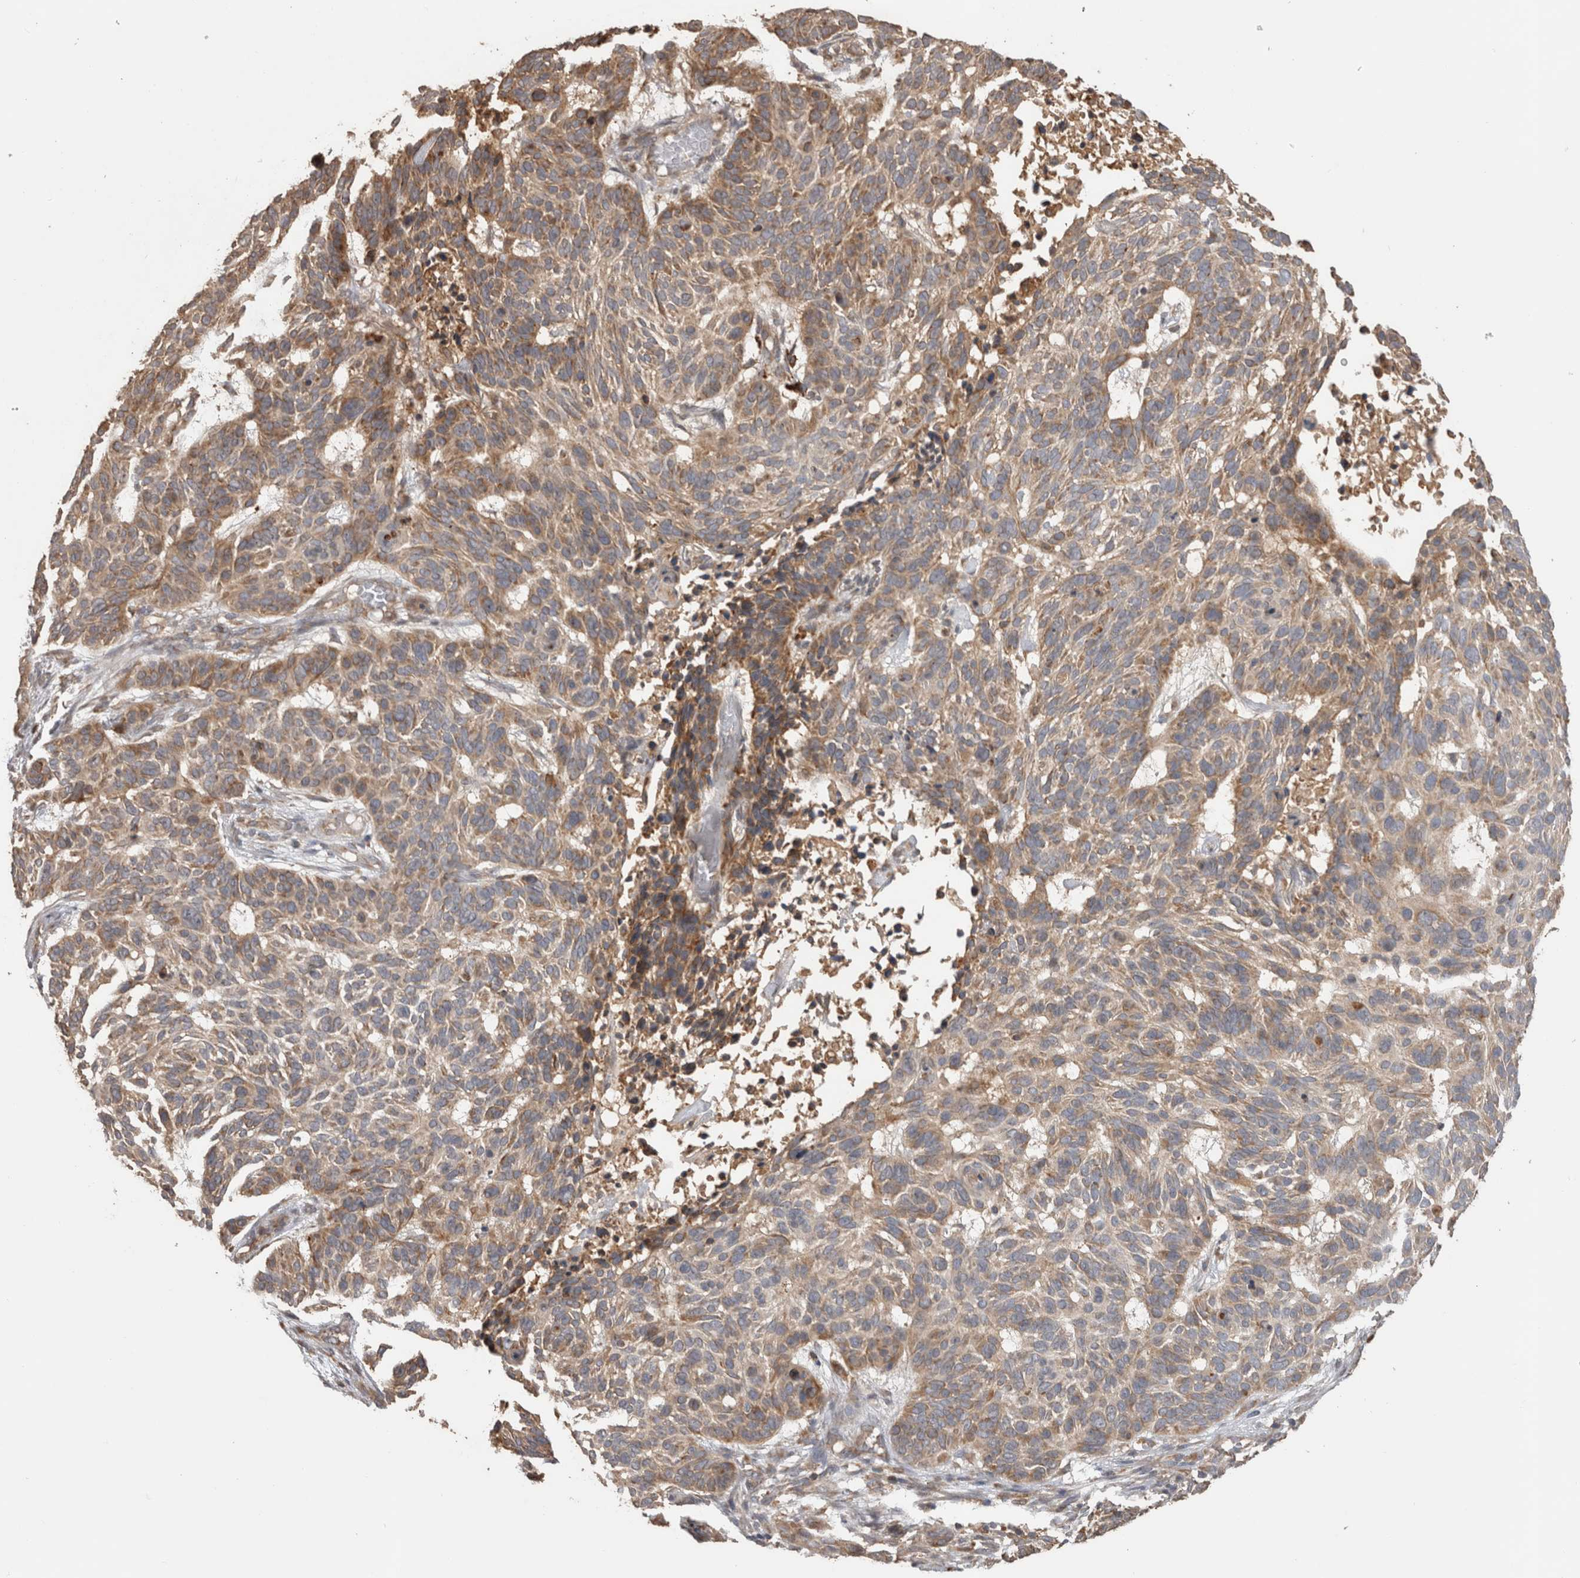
{"staining": {"intensity": "weak", "quantity": ">75%", "location": "cytoplasmic/membranous"}, "tissue": "skin cancer", "cell_type": "Tumor cells", "image_type": "cancer", "snomed": [{"axis": "morphology", "description": "Basal cell carcinoma"}, {"axis": "topography", "description": "Skin"}], "caption": "Immunohistochemistry (IHC) of human basal cell carcinoma (skin) displays low levels of weak cytoplasmic/membranous expression in about >75% of tumor cells.", "gene": "TBCE", "patient": {"sex": "male", "age": 85}}